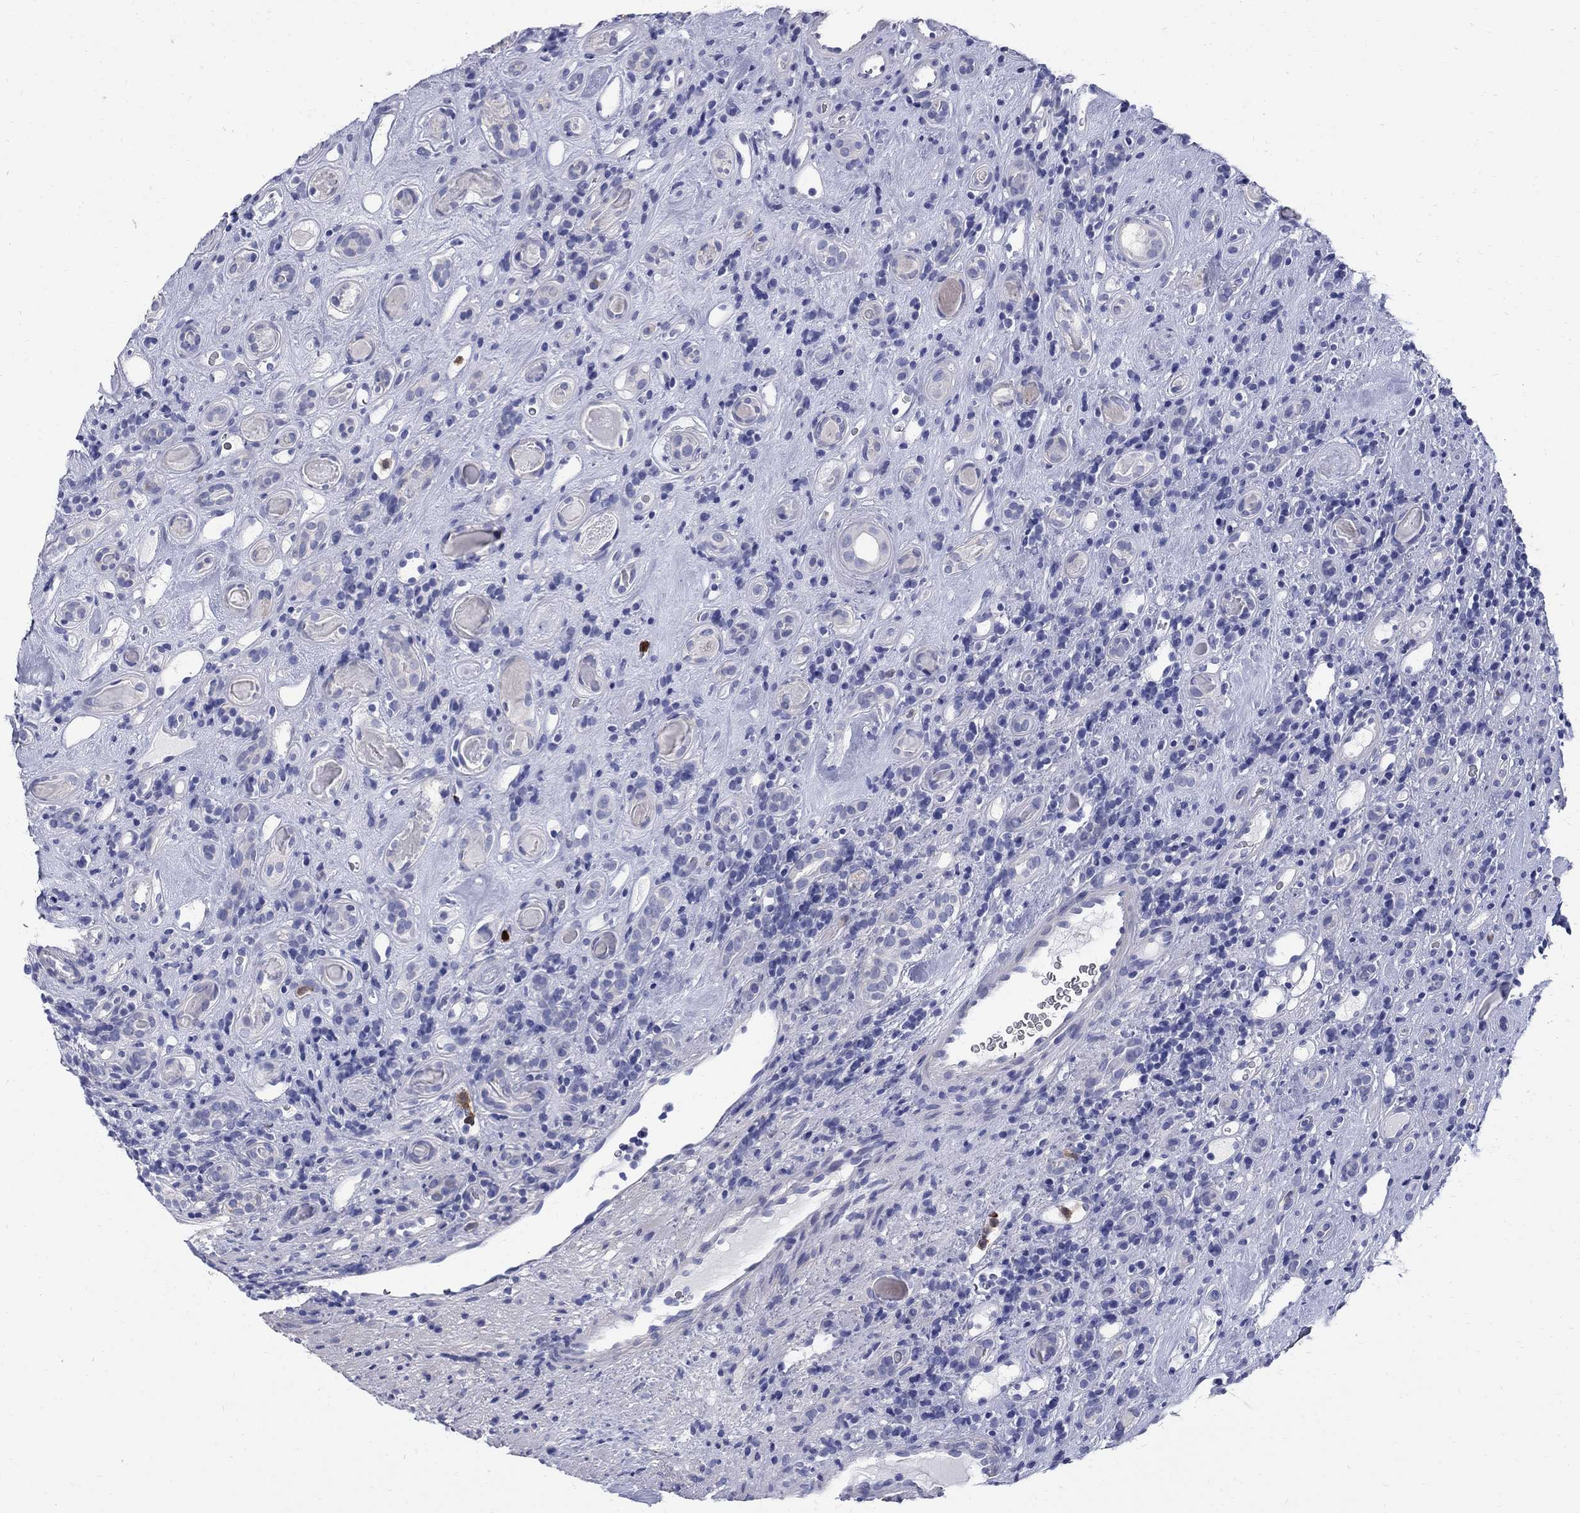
{"staining": {"intensity": "negative", "quantity": "none", "location": "none"}, "tissue": "renal cancer", "cell_type": "Tumor cells", "image_type": "cancer", "snomed": [{"axis": "morphology", "description": "Adenocarcinoma, NOS"}, {"axis": "topography", "description": "Kidney"}], "caption": "DAB immunohistochemical staining of renal adenocarcinoma demonstrates no significant staining in tumor cells.", "gene": "SERPINB2", "patient": {"sex": "female", "age": 89}}